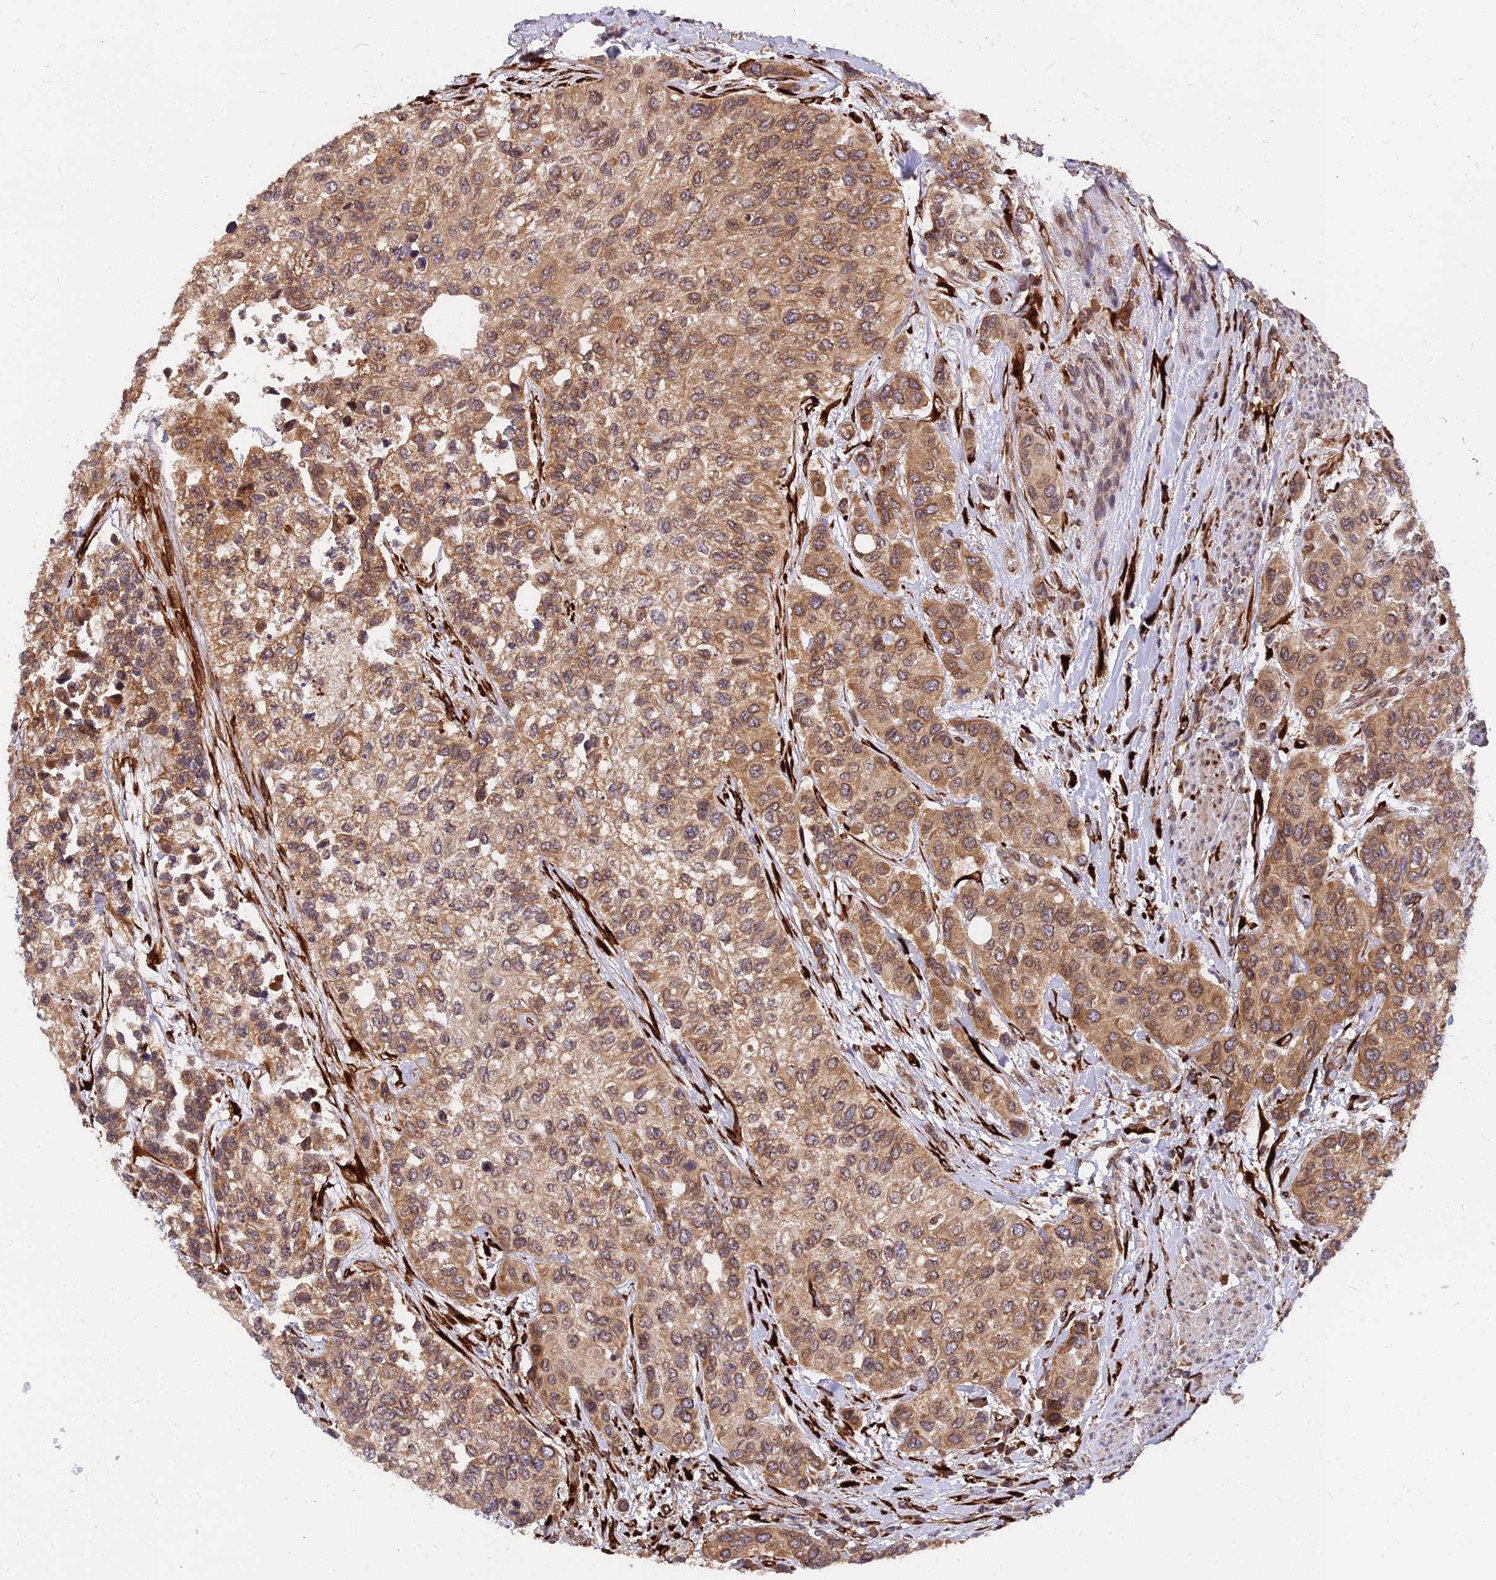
{"staining": {"intensity": "moderate", "quantity": ">75%", "location": "cytoplasmic/membranous"}, "tissue": "urothelial cancer", "cell_type": "Tumor cells", "image_type": "cancer", "snomed": [{"axis": "morphology", "description": "Normal tissue, NOS"}, {"axis": "morphology", "description": "Urothelial carcinoma, High grade"}, {"axis": "topography", "description": "Vascular tissue"}, {"axis": "topography", "description": "Urinary bladder"}], "caption": "Human urothelial cancer stained for a protein (brown) shows moderate cytoplasmic/membranous positive expression in approximately >75% of tumor cells.", "gene": "PDE4D", "patient": {"sex": "female", "age": 56}}